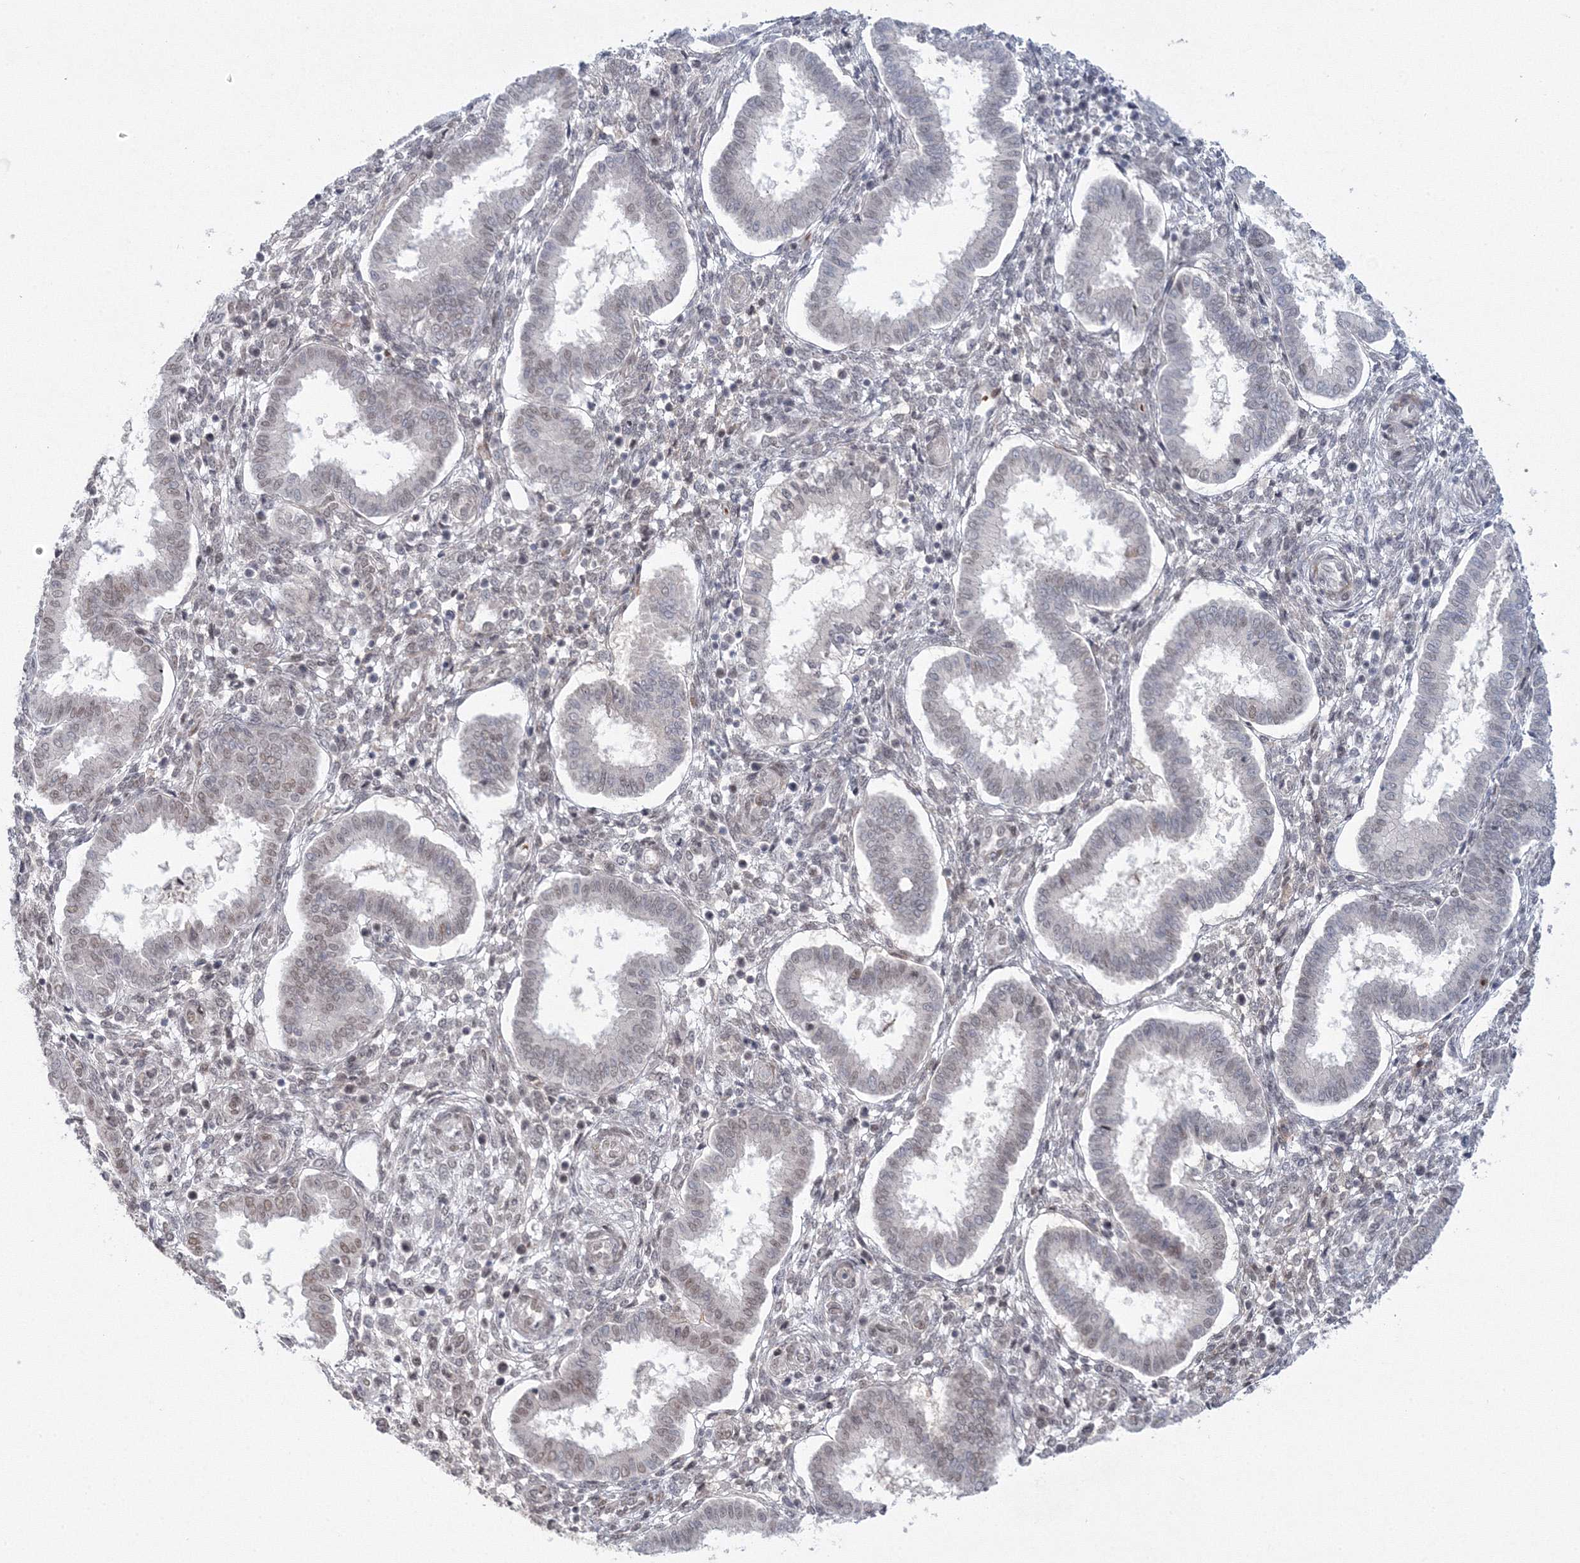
{"staining": {"intensity": "moderate", "quantity": "25%-75%", "location": "nuclear"}, "tissue": "endometrium", "cell_type": "Cells in endometrial stroma", "image_type": "normal", "snomed": [{"axis": "morphology", "description": "Normal tissue, NOS"}, {"axis": "topography", "description": "Endometrium"}], "caption": "Brown immunohistochemical staining in normal human endometrium demonstrates moderate nuclear staining in about 25%-75% of cells in endometrial stroma.", "gene": "C3orf33", "patient": {"sex": "female", "age": 24}}